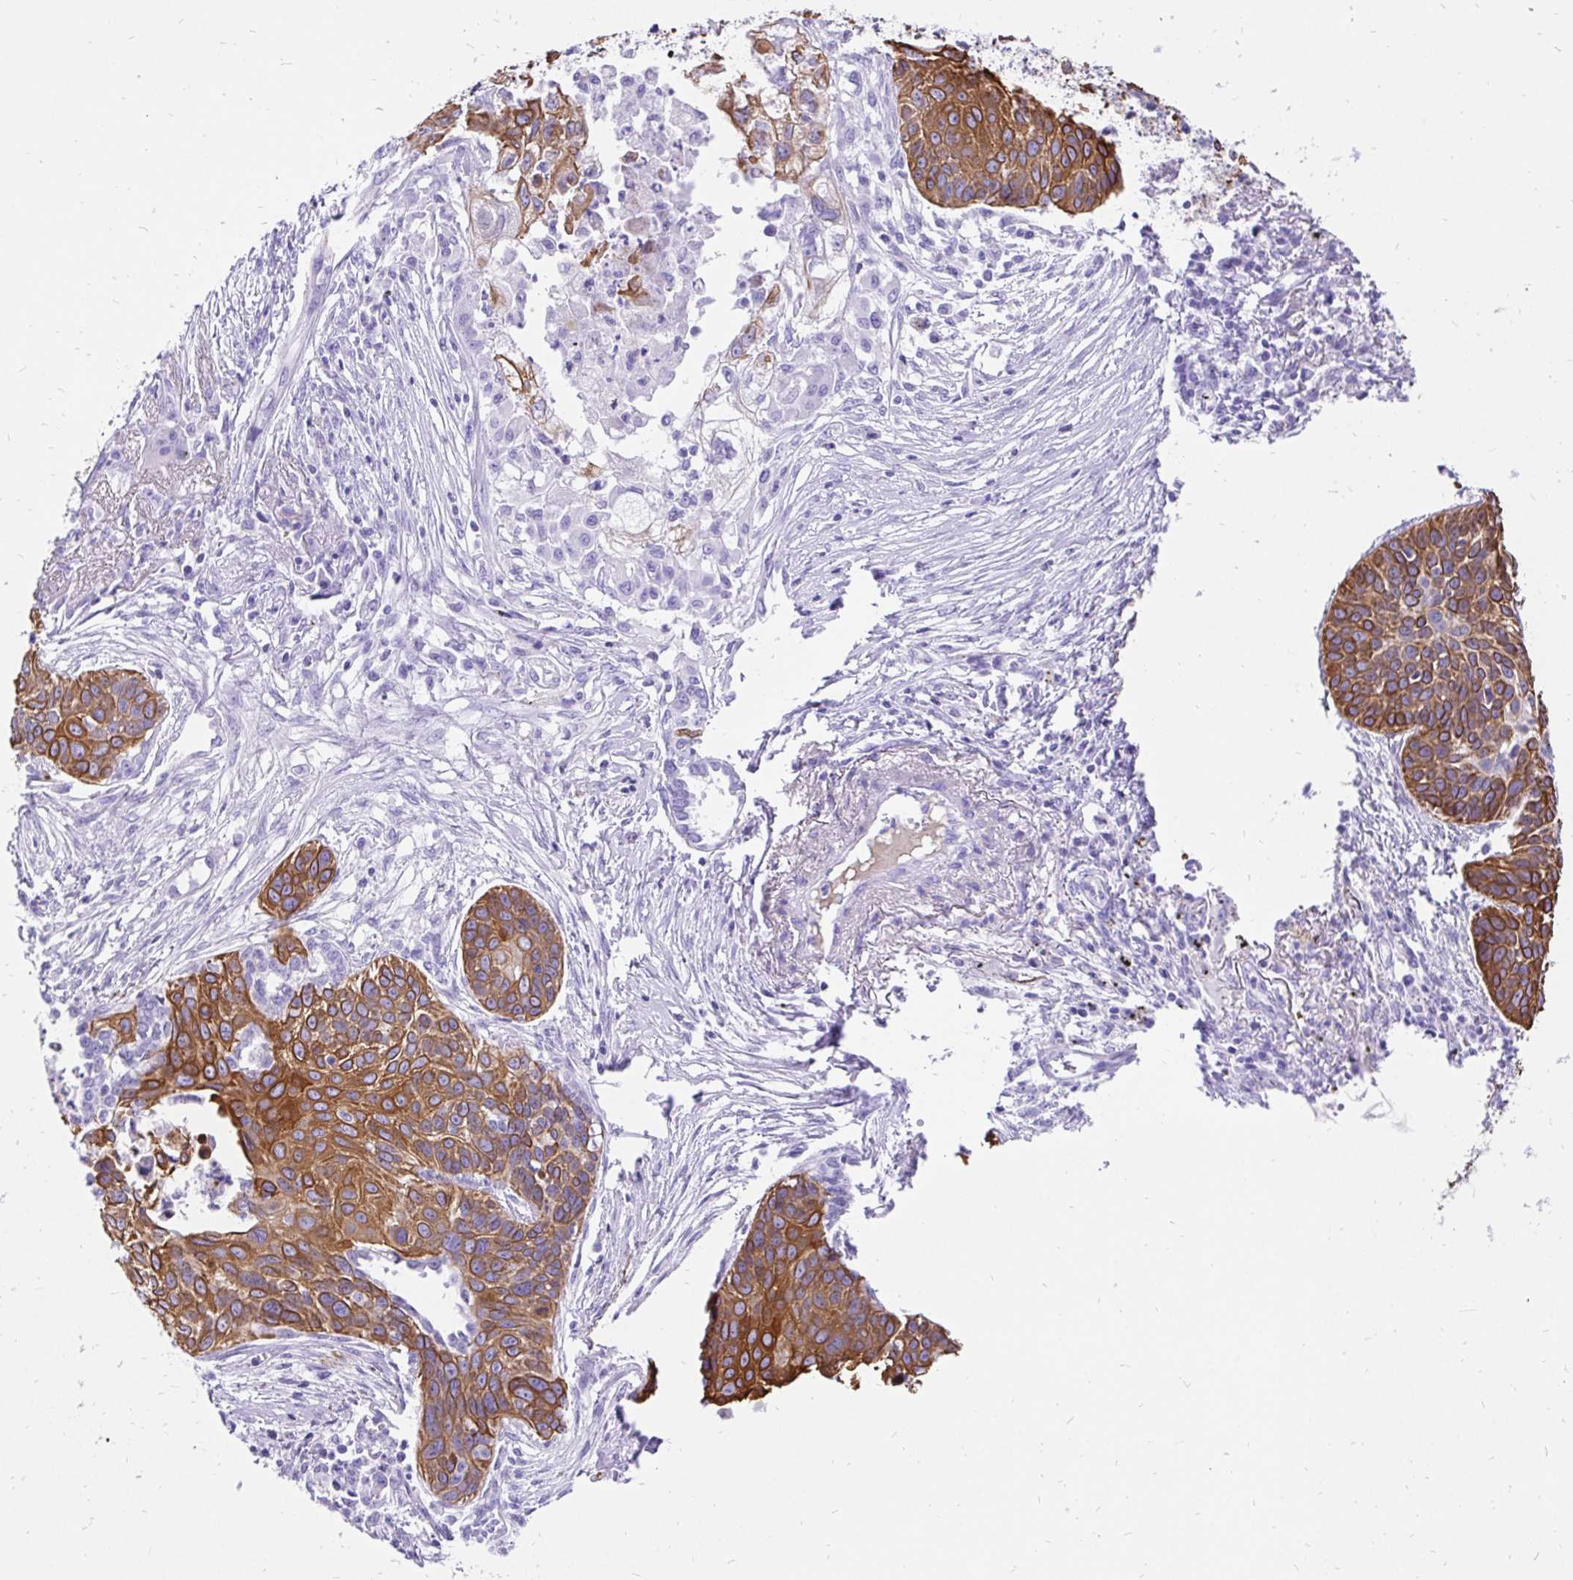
{"staining": {"intensity": "moderate", "quantity": ">75%", "location": "cytoplasmic/membranous"}, "tissue": "lung cancer", "cell_type": "Tumor cells", "image_type": "cancer", "snomed": [{"axis": "morphology", "description": "Squamous cell carcinoma, NOS"}, {"axis": "topography", "description": "Lung"}], "caption": "A high-resolution image shows immunohistochemistry (IHC) staining of lung squamous cell carcinoma, which displays moderate cytoplasmic/membranous positivity in approximately >75% of tumor cells.", "gene": "KRT13", "patient": {"sex": "male", "age": 71}}